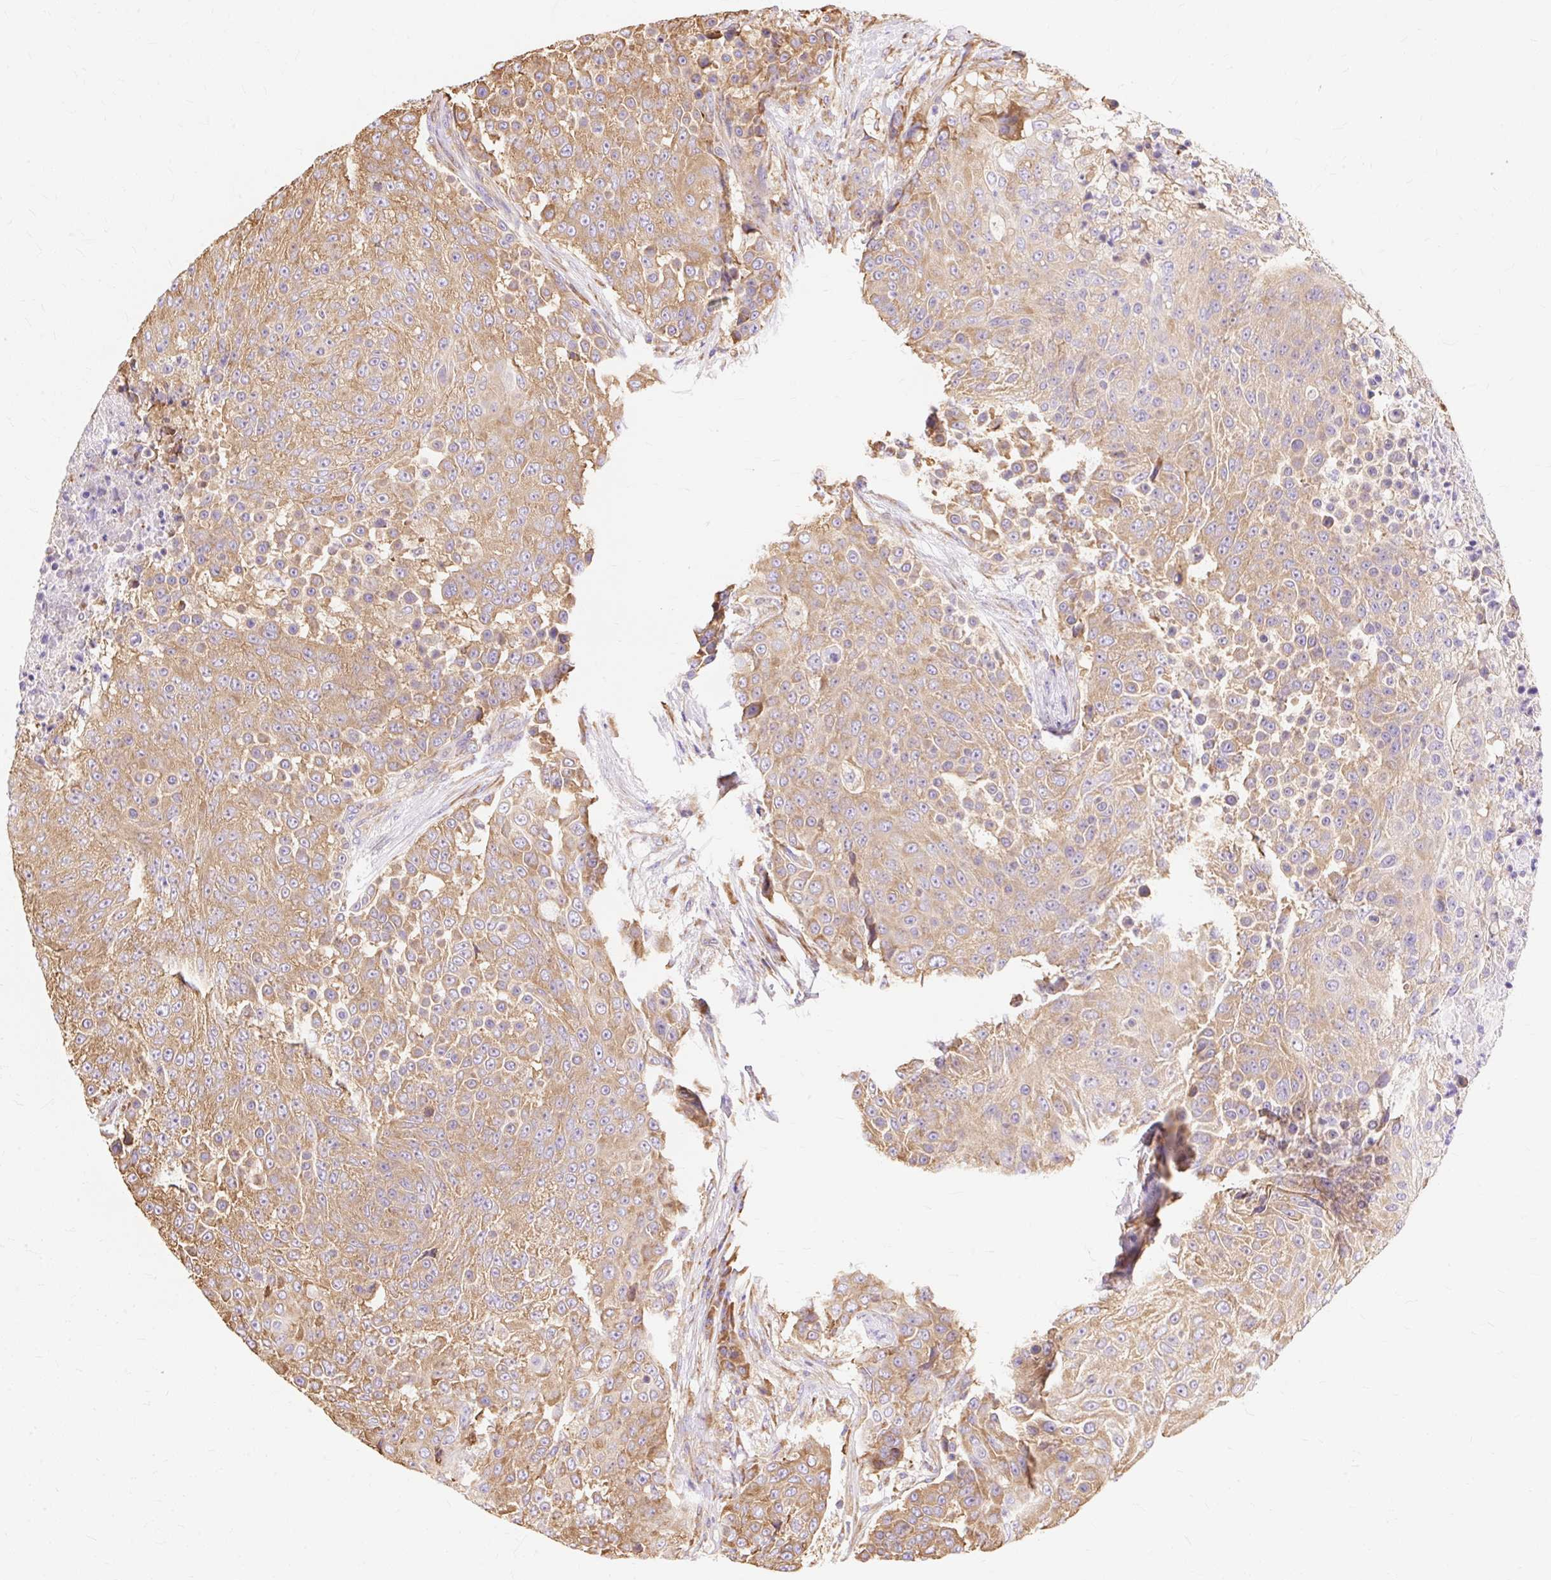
{"staining": {"intensity": "moderate", "quantity": ">75%", "location": "cytoplasmic/membranous"}, "tissue": "urothelial cancer", "cell_type": "Tumor cells", "image_type": "cancer", "snomed": [{"axis": "morphology", "description": "Urothelial carcinoma, High grade"}, {"axis": "topography", "description": "Urinary bladder"}], "caption": "Immunohistochemical staining of human urothelial cancer reveals moderate cytoplasmic/membranous protein positivity in about >75% of tumor cells. Nuclei are stained in blue.", "gene": "RPS17", "patient": {"sex": "female", "age": 63}}